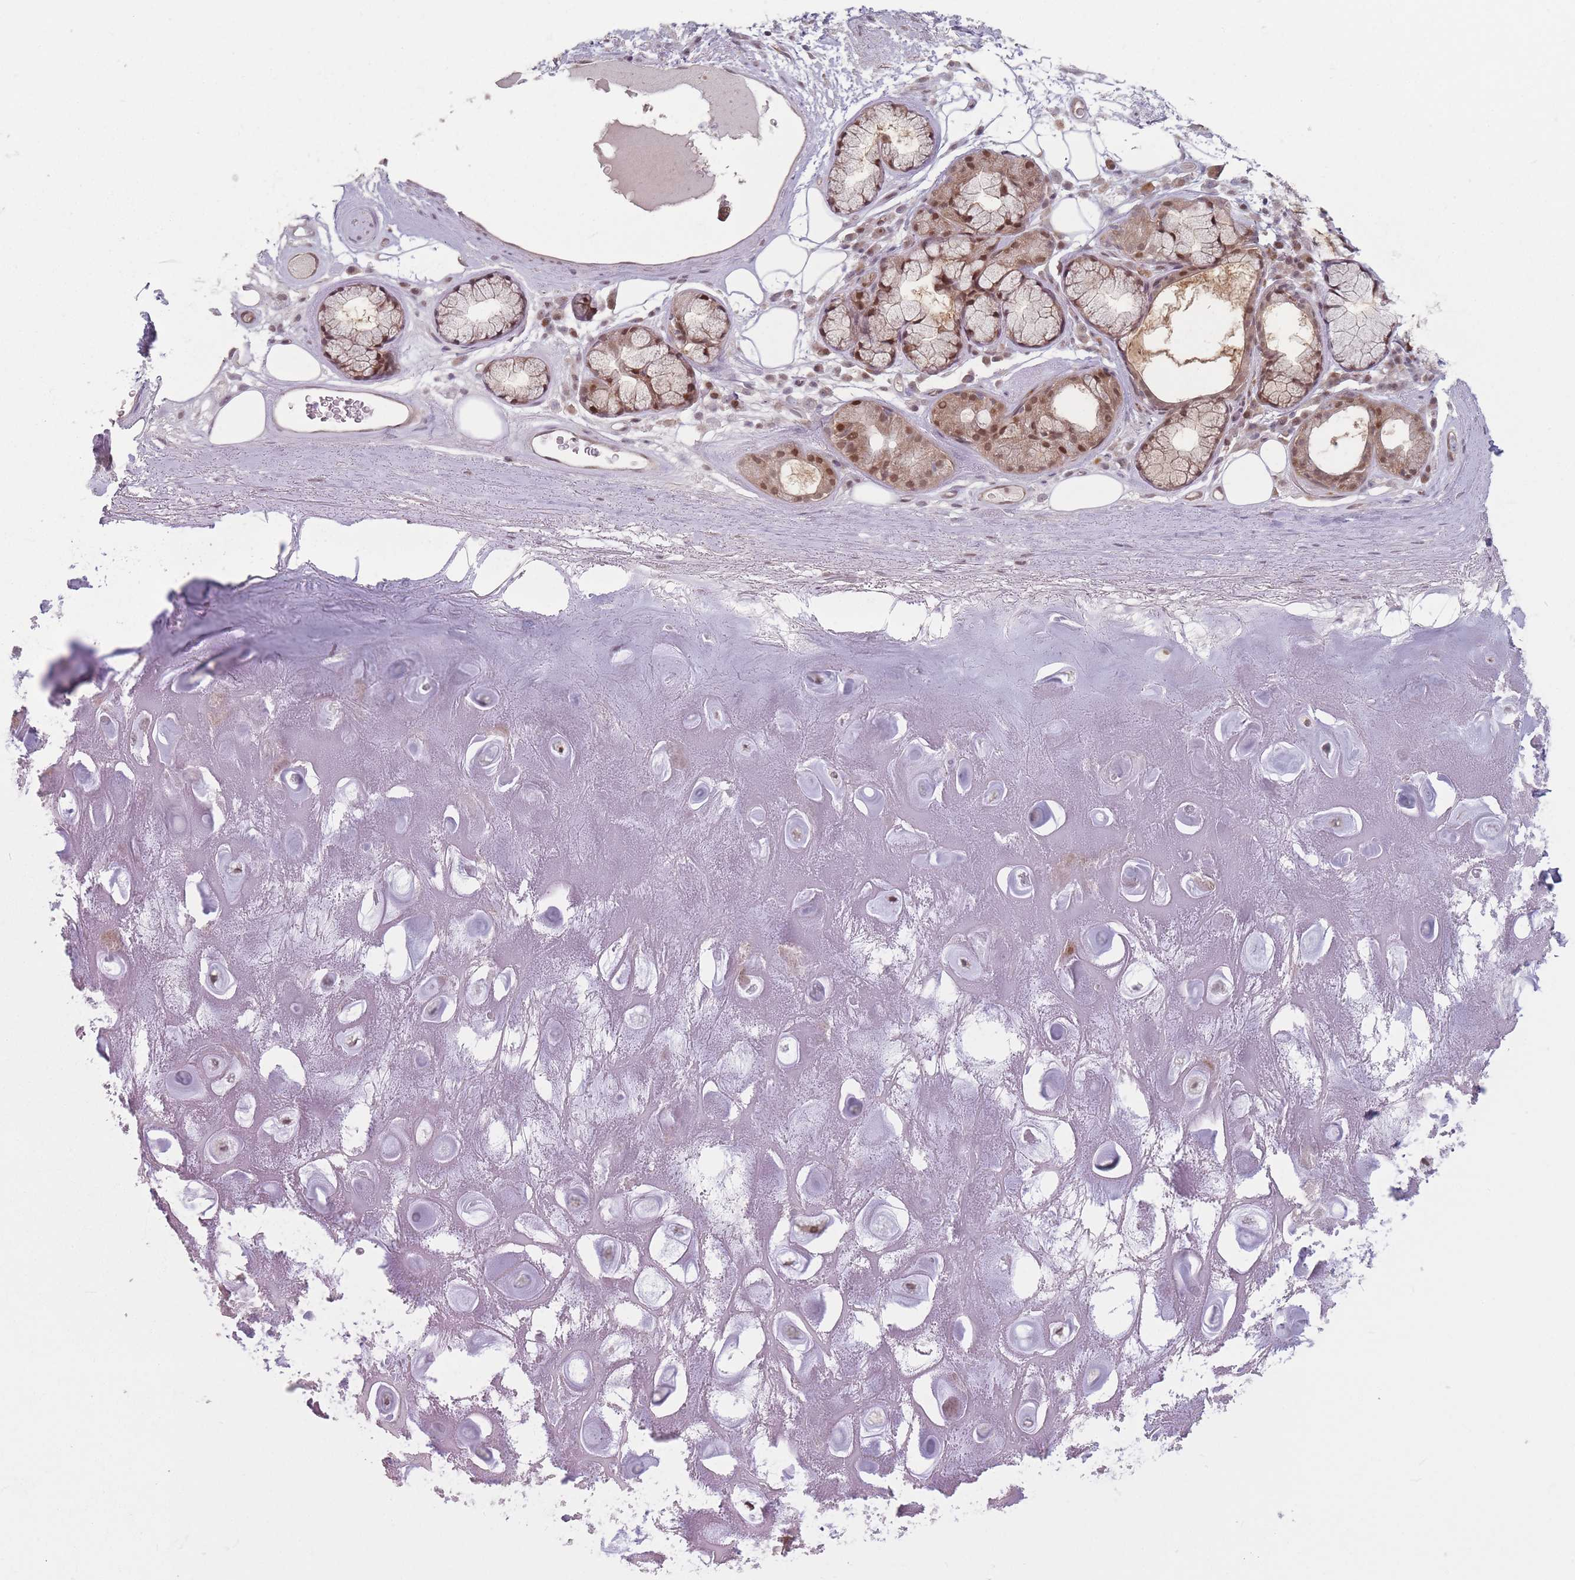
{"staining": {"intensity": "negative", "quantity": "none", "location": "none"}, "tissue": "adipose tissue", "cell_type": "Adipocytes", "image_type": "normal", "snomed": [{"axis": "morphology", "description": "Normal tissue, NOS"}, {"axis": "topography", "description": "Cartilage tissue"}], "caption": "A high-resolution histopathology image shows immunohistochemistry staining of normal adipose tissue, which exhibits no significant expression in adipocytes. Nuclei are stained in blue.", "gene": "SH3BGRL2", "patient": {"sex": "male", "age": 81}}